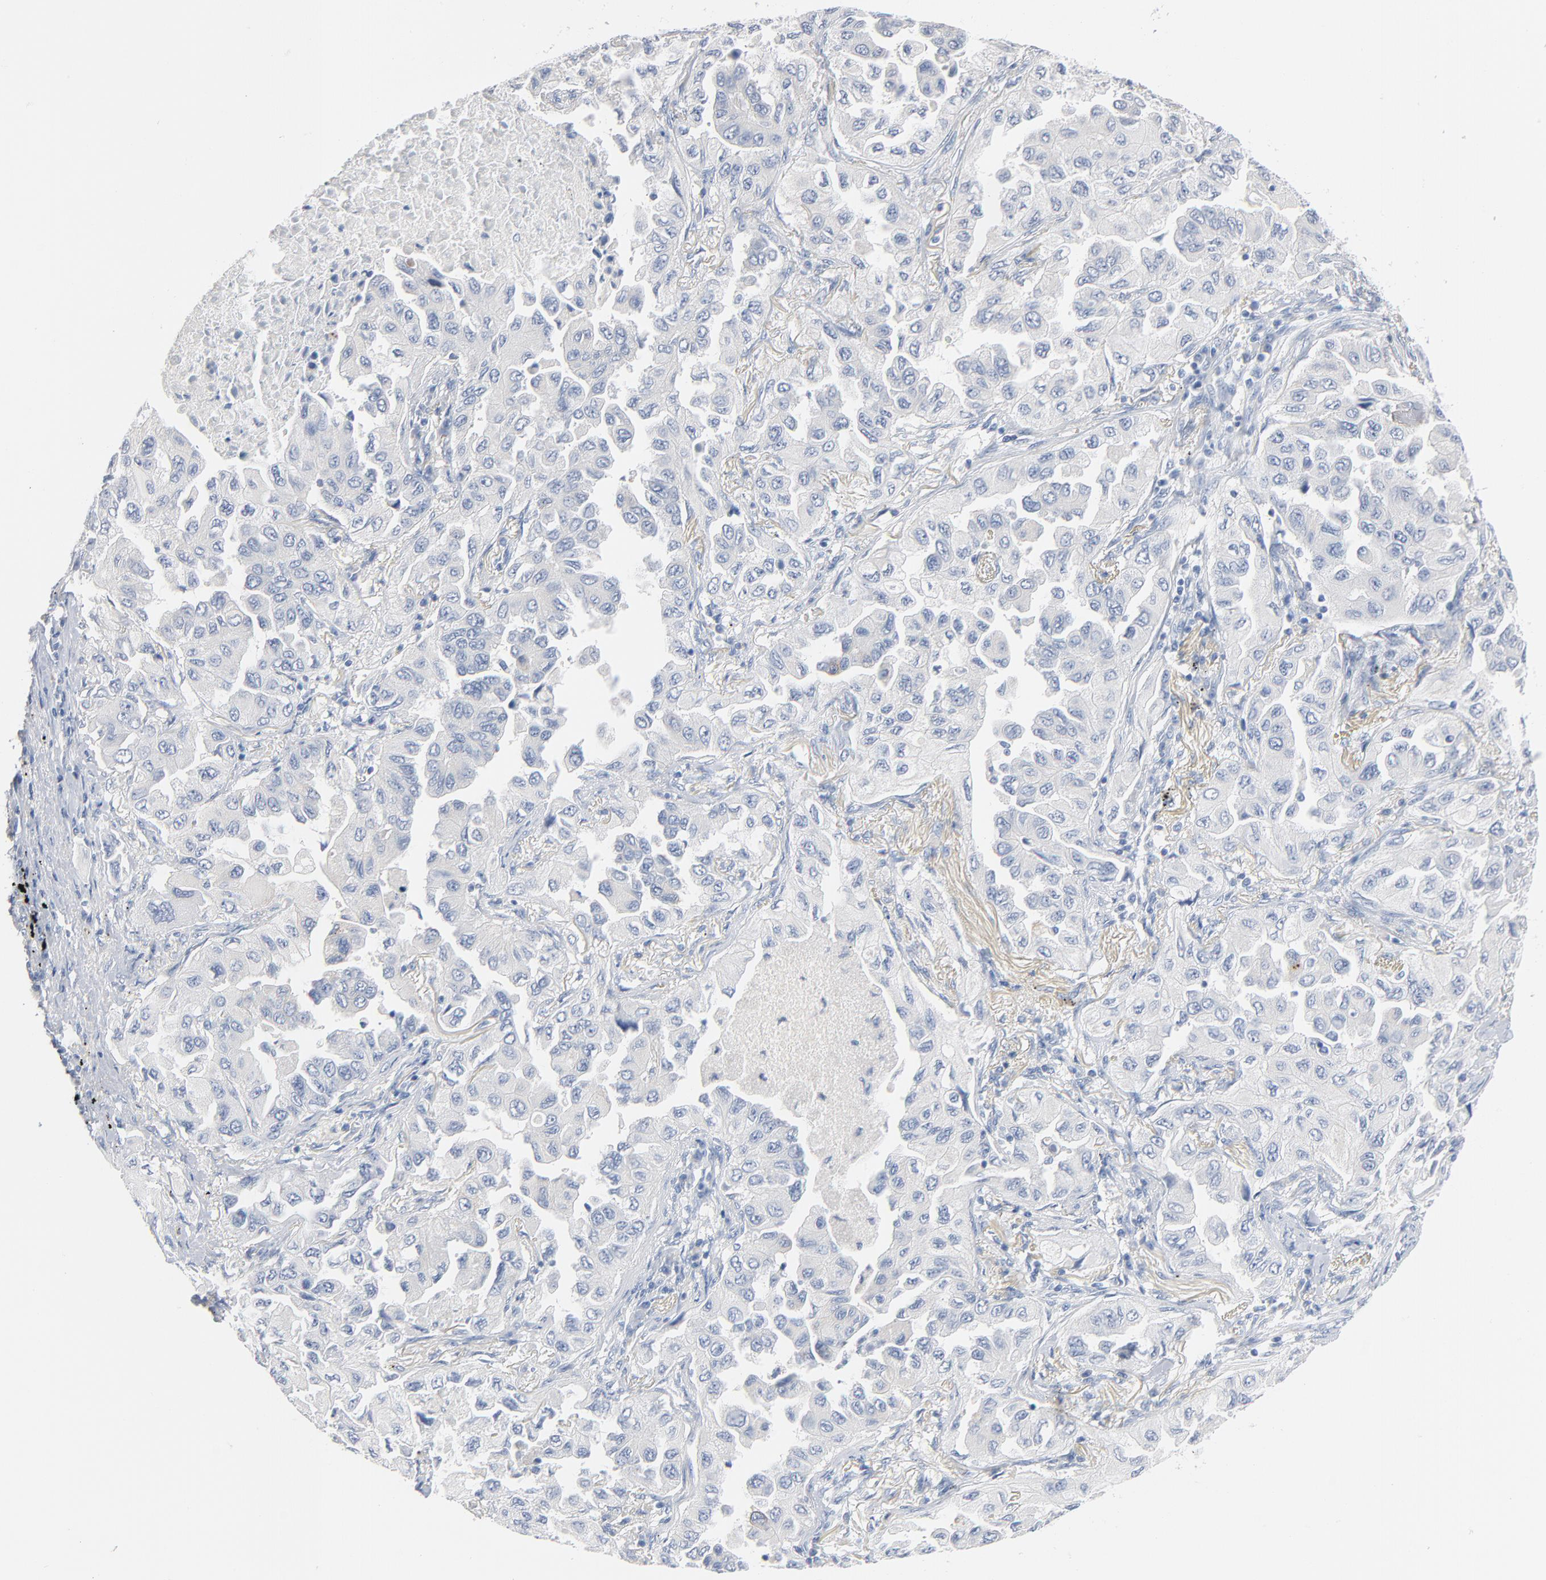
{"staining": {"intensity": "negative", "quantity": "none", "location": "none"}, "tissue": "lung cancer", "cell_type": "Tumor cells", "image_type": "cancer", "snomed": [{"axis": "morphology", "description": "Adenocarcinoma, NOS"}, {"axis": "topography", "description": "Lung"}], "caption": "Adenocarcinoma (lung) stained for a protein using immunohistochemistry exhibits no positivity tumor cells.", "gene": "IFT43", "patient": {"sex": "female", "age": 65}}